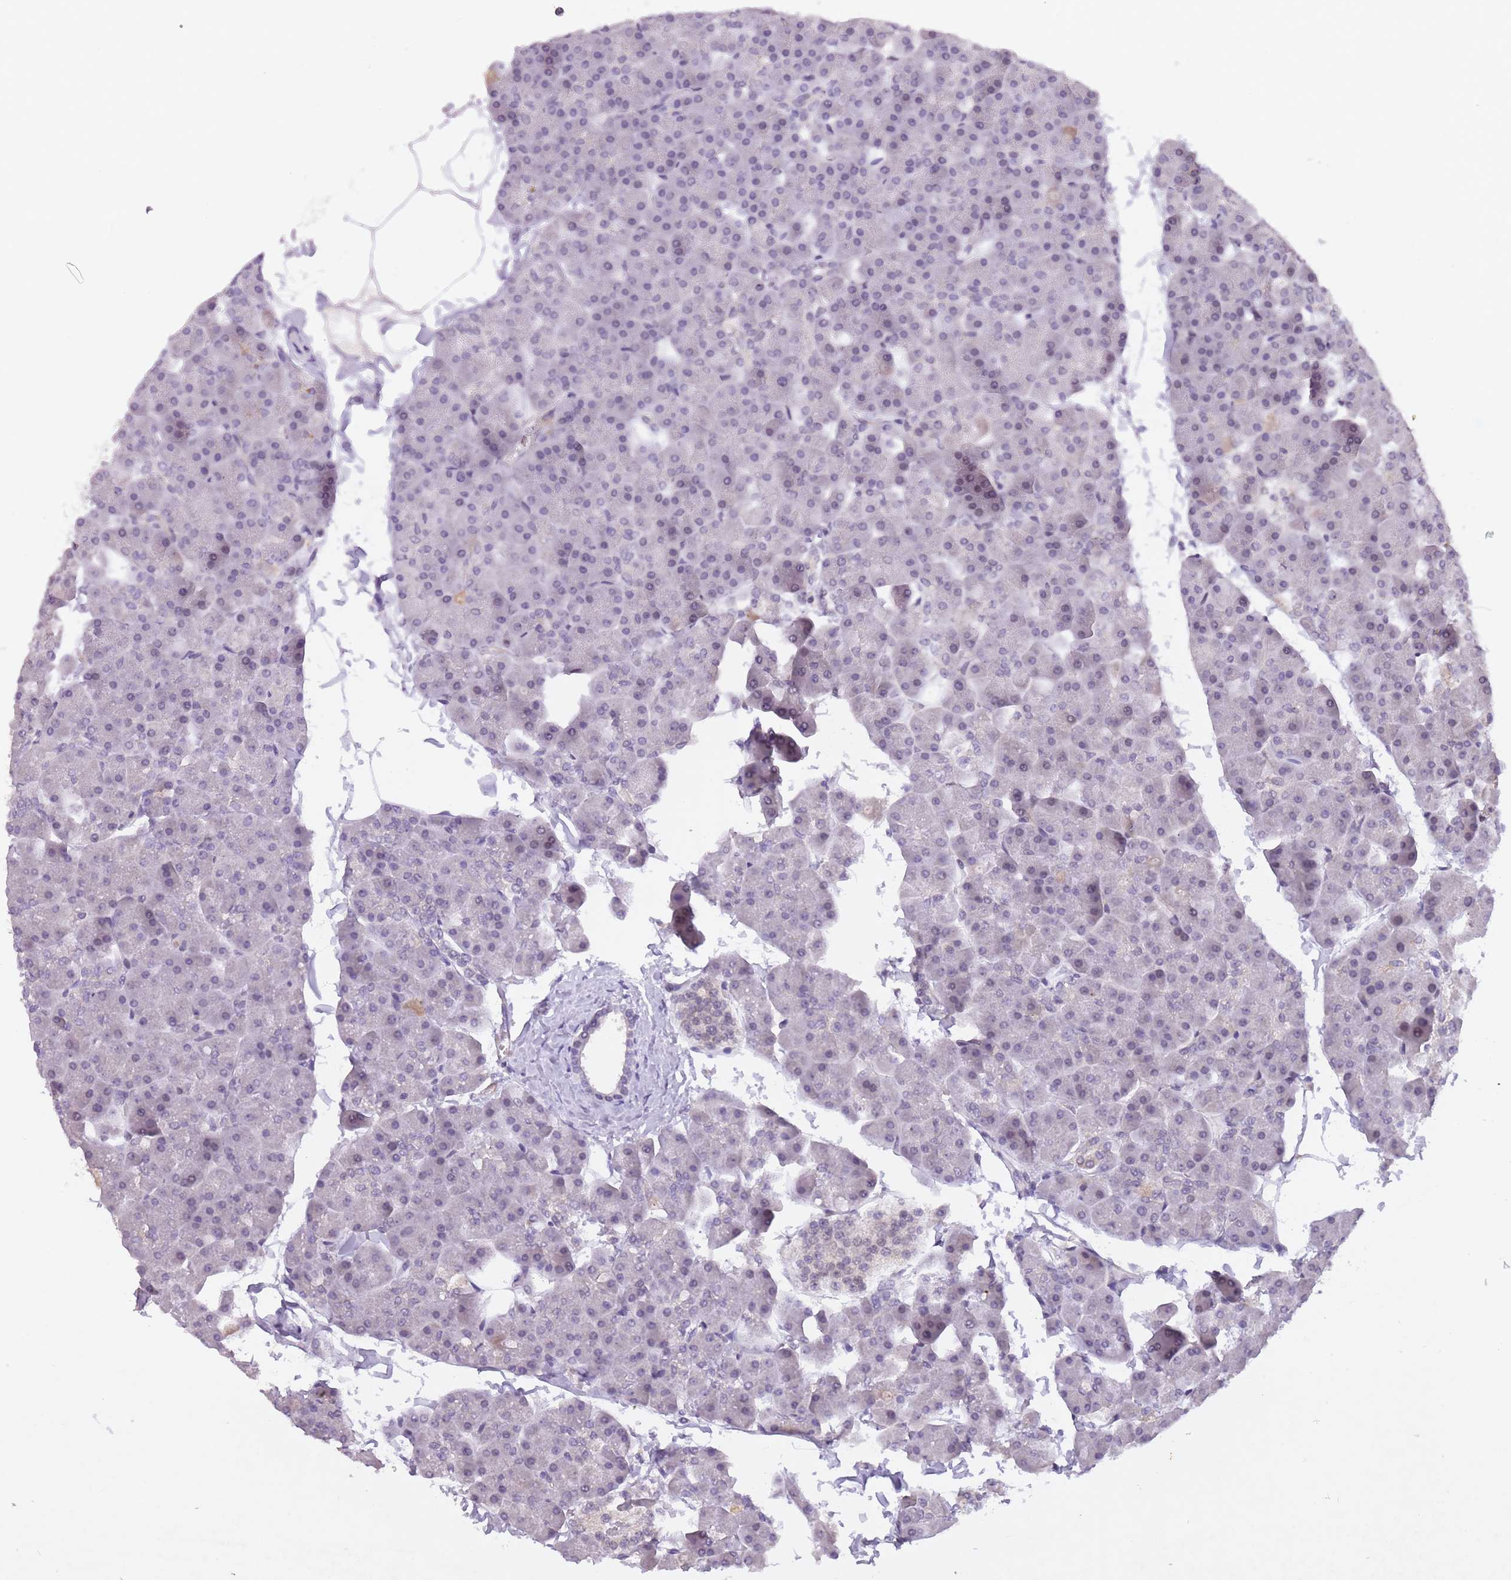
{"staining": {"intensity": "weak", "quantity": "25%-75%", "location": "nuclear"}, "tissue": "pancreas", "cell_type": "Exocrine glandular cells", "image_type": "normal", "snomed": [{"axis": "morphology", "description": "Normal tissue, NOS"}, {"axis": "topography", "description": "Pancreas"}], "caption": "High-power microscopy captured an immunohistochemistry (IHC) histopathology image of unremarkable pancreas, revealing weak nuclear expression in approximately 25%-75% of exocrine glandular cells.", "gene": "CBX6", "patient": {"sex": "male", "age": 35}}